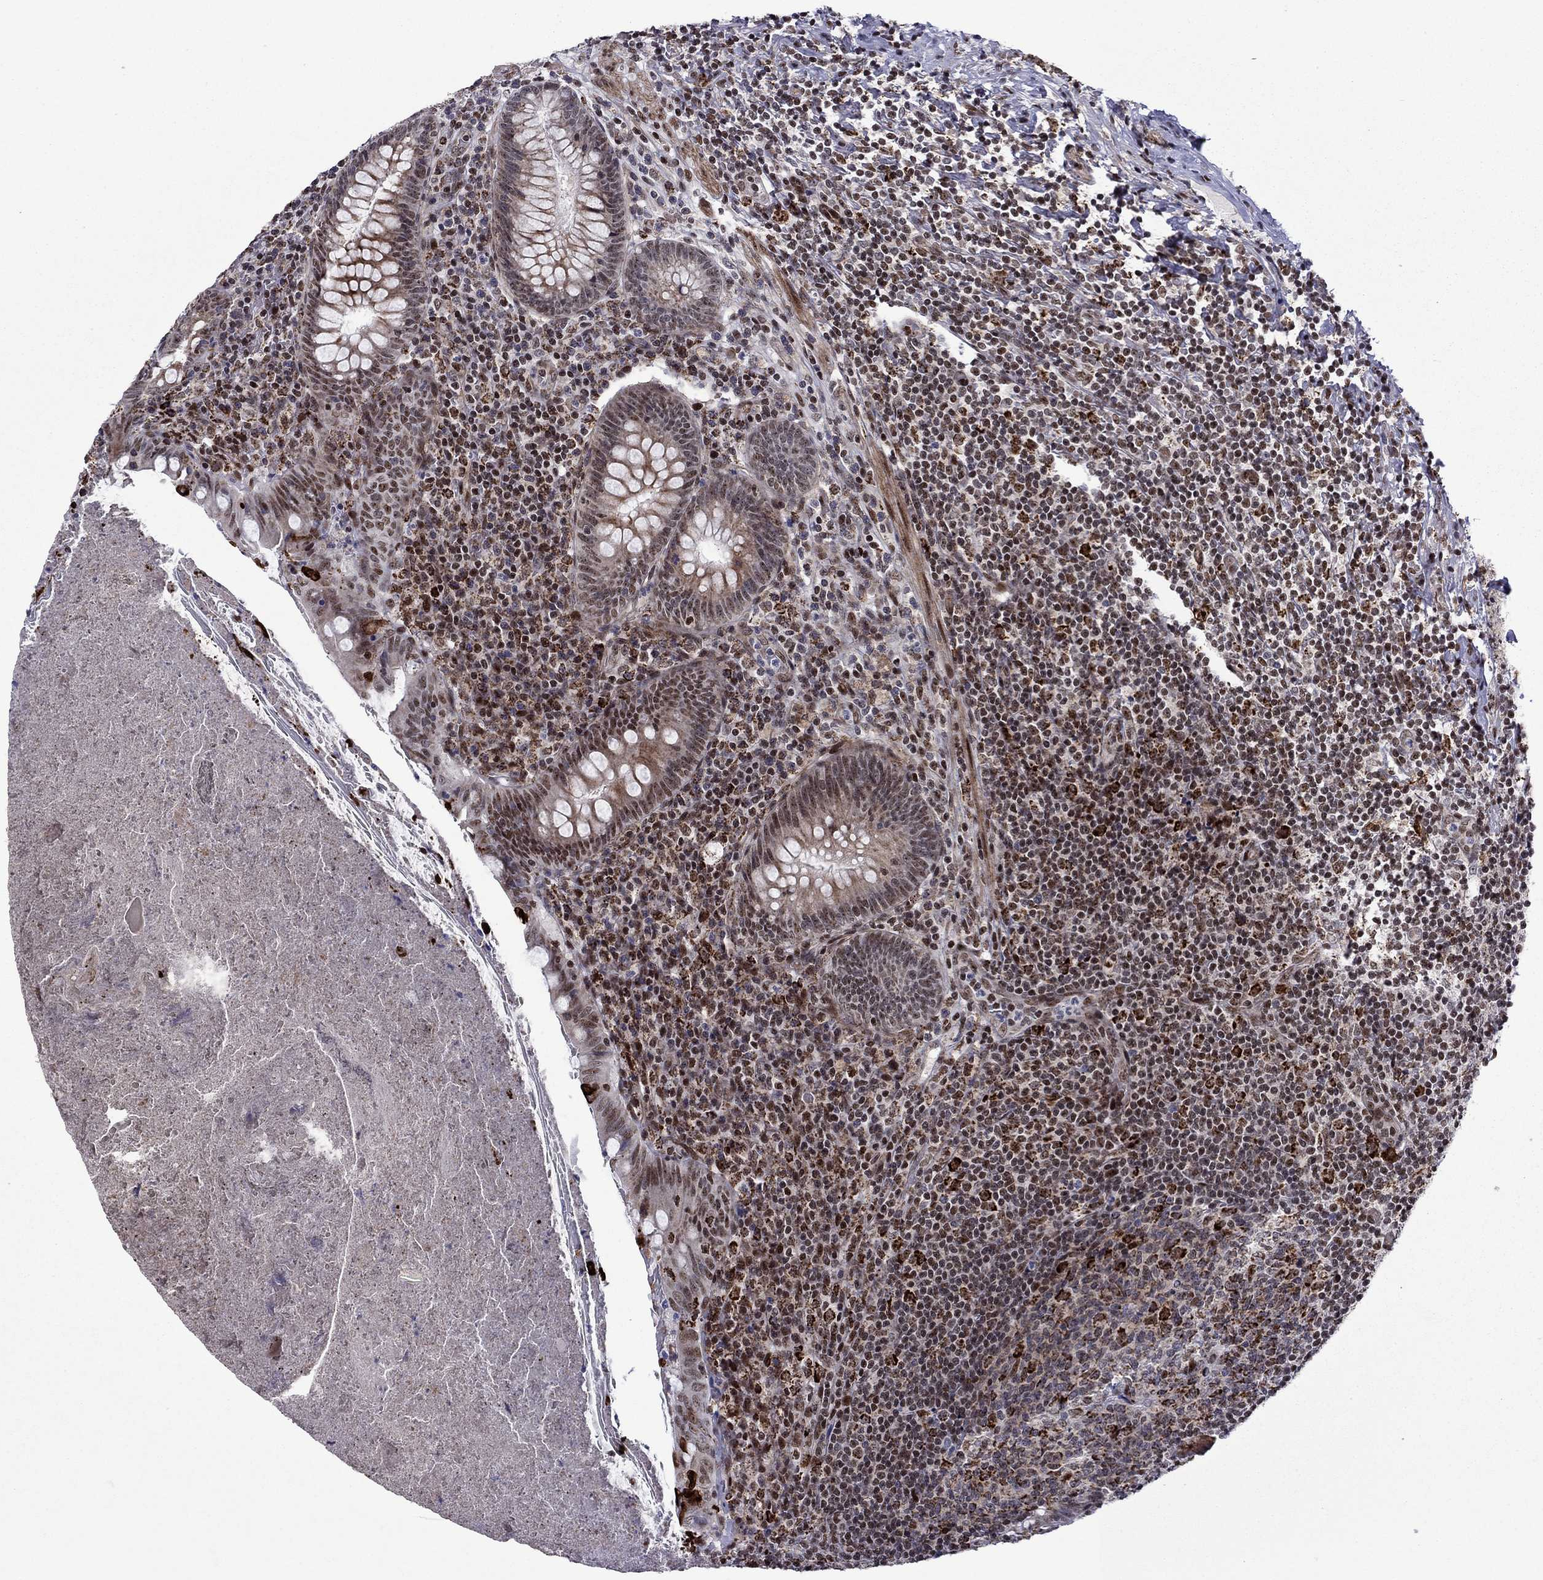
{"staining": {"intensity": "moderate", "quantity": "25%-75%", "location": "nuclear"}, "tissue": "appendix", "cell_type": "Glandular cells", "image_type": "normal", "snomed": [{"axis": "morphology", "description": "Normal tissue, NOS"}, {"axis": "topography", "description": "Appendix"}], "caption": "Immunohistochemical staining of unremarkable human appendix displays medium levels of moderate nuclear expression in about 25%-75% of glandular cells.", "gene": "SURF2", "patient": {"sex": "male", "age": 47}}